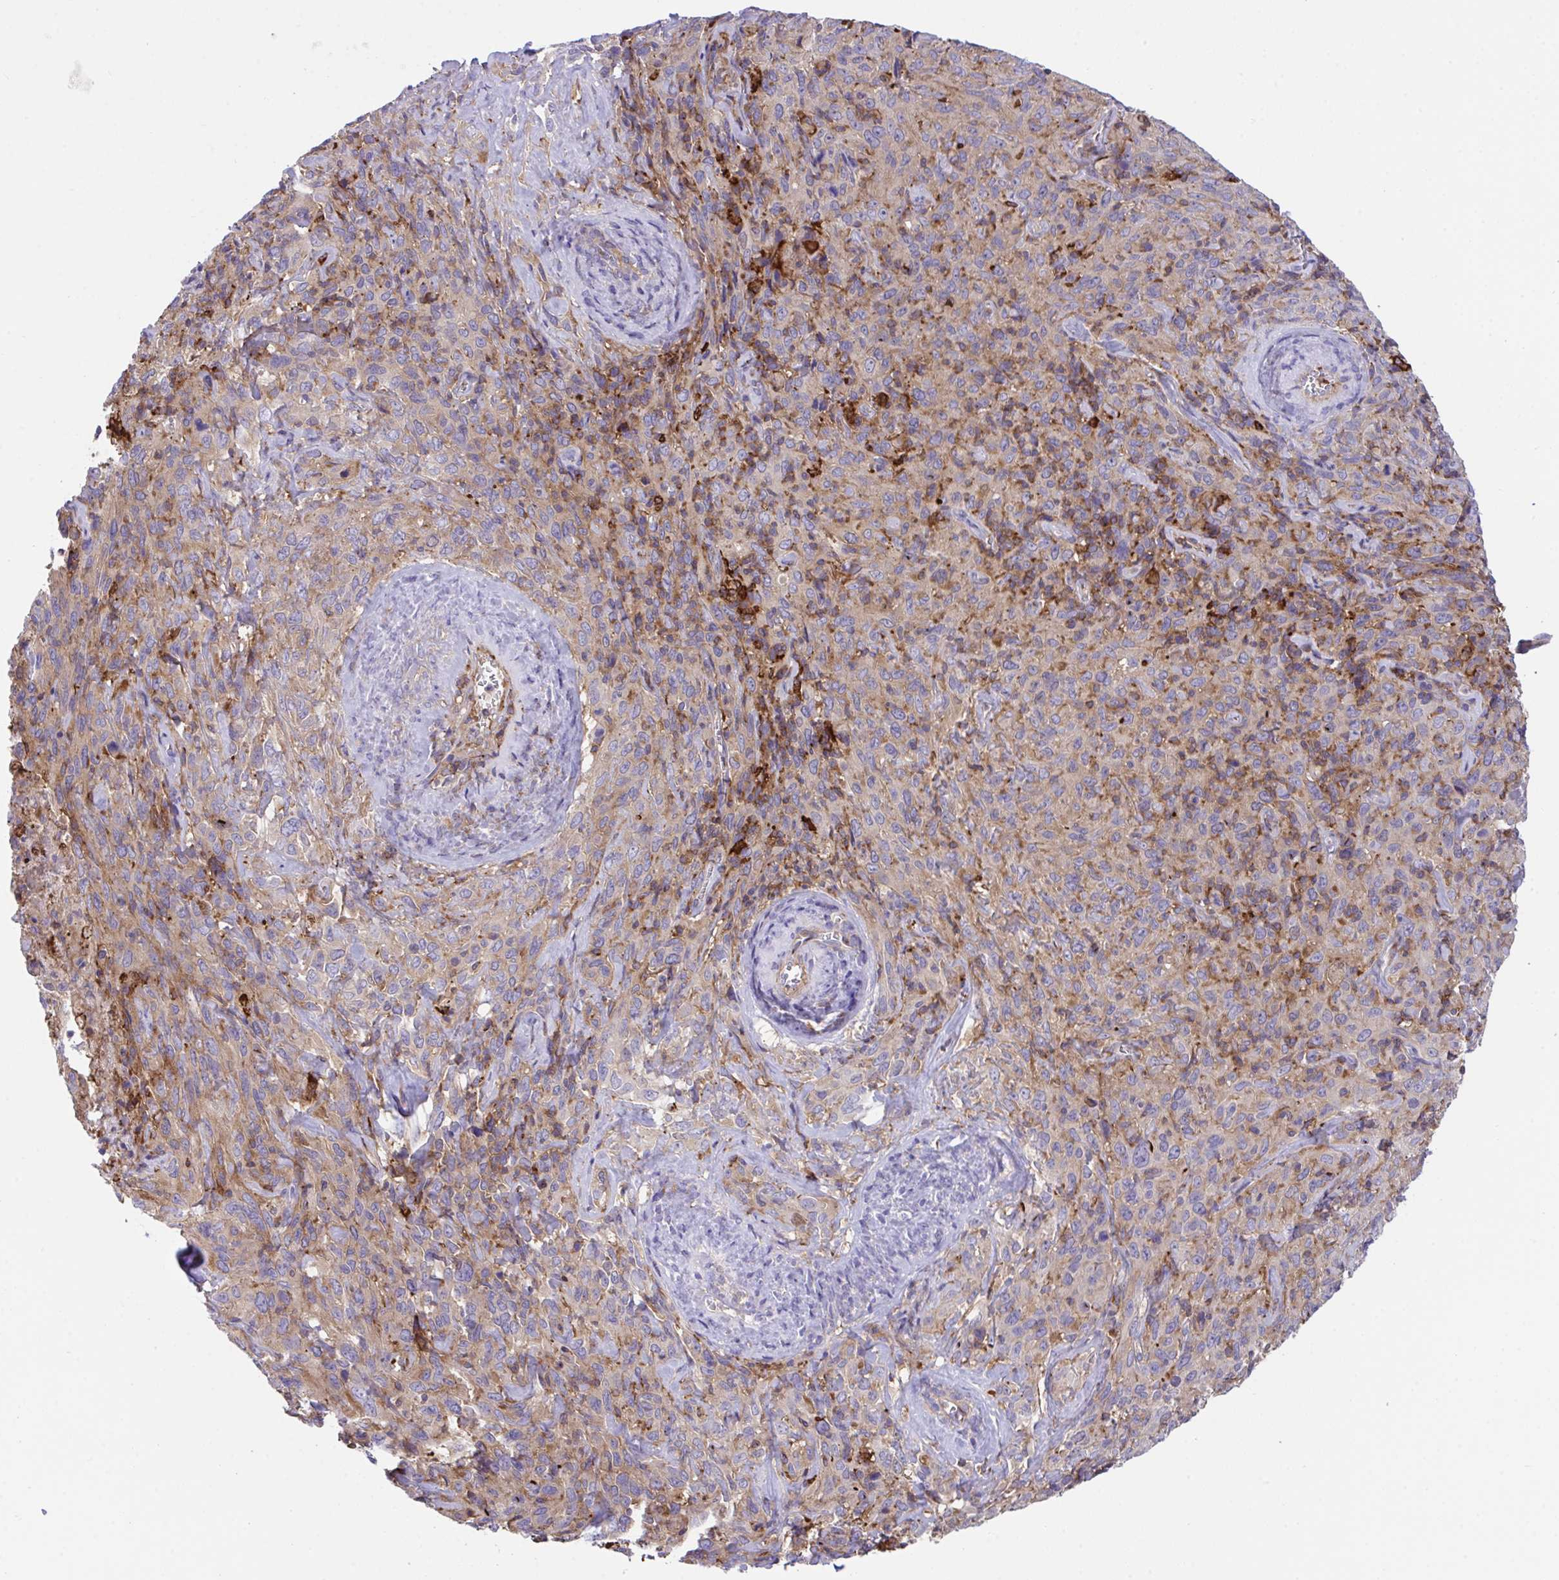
{"staining": {"intensity": "weak", "quantity": "<25%", "location": "cytoplasmic/membranous"}, "tissue": "cervical cancer", "cell_type": "Tumor cells", "image_type": "cancer", "snomed": [{"axis": "morphology", "description": "Normal tissue, NOS"}, {"axis": "morphology", "description": "Squamous cell carcinoma, NOS"}, {"axis": "topography", "description": "Cervix"}], "caption": "The micrograph exhibits no significant staining in tumor cells of cervical cancer.", "gene": "PPIH", "patient": {"sex": "female", "age": 51}}